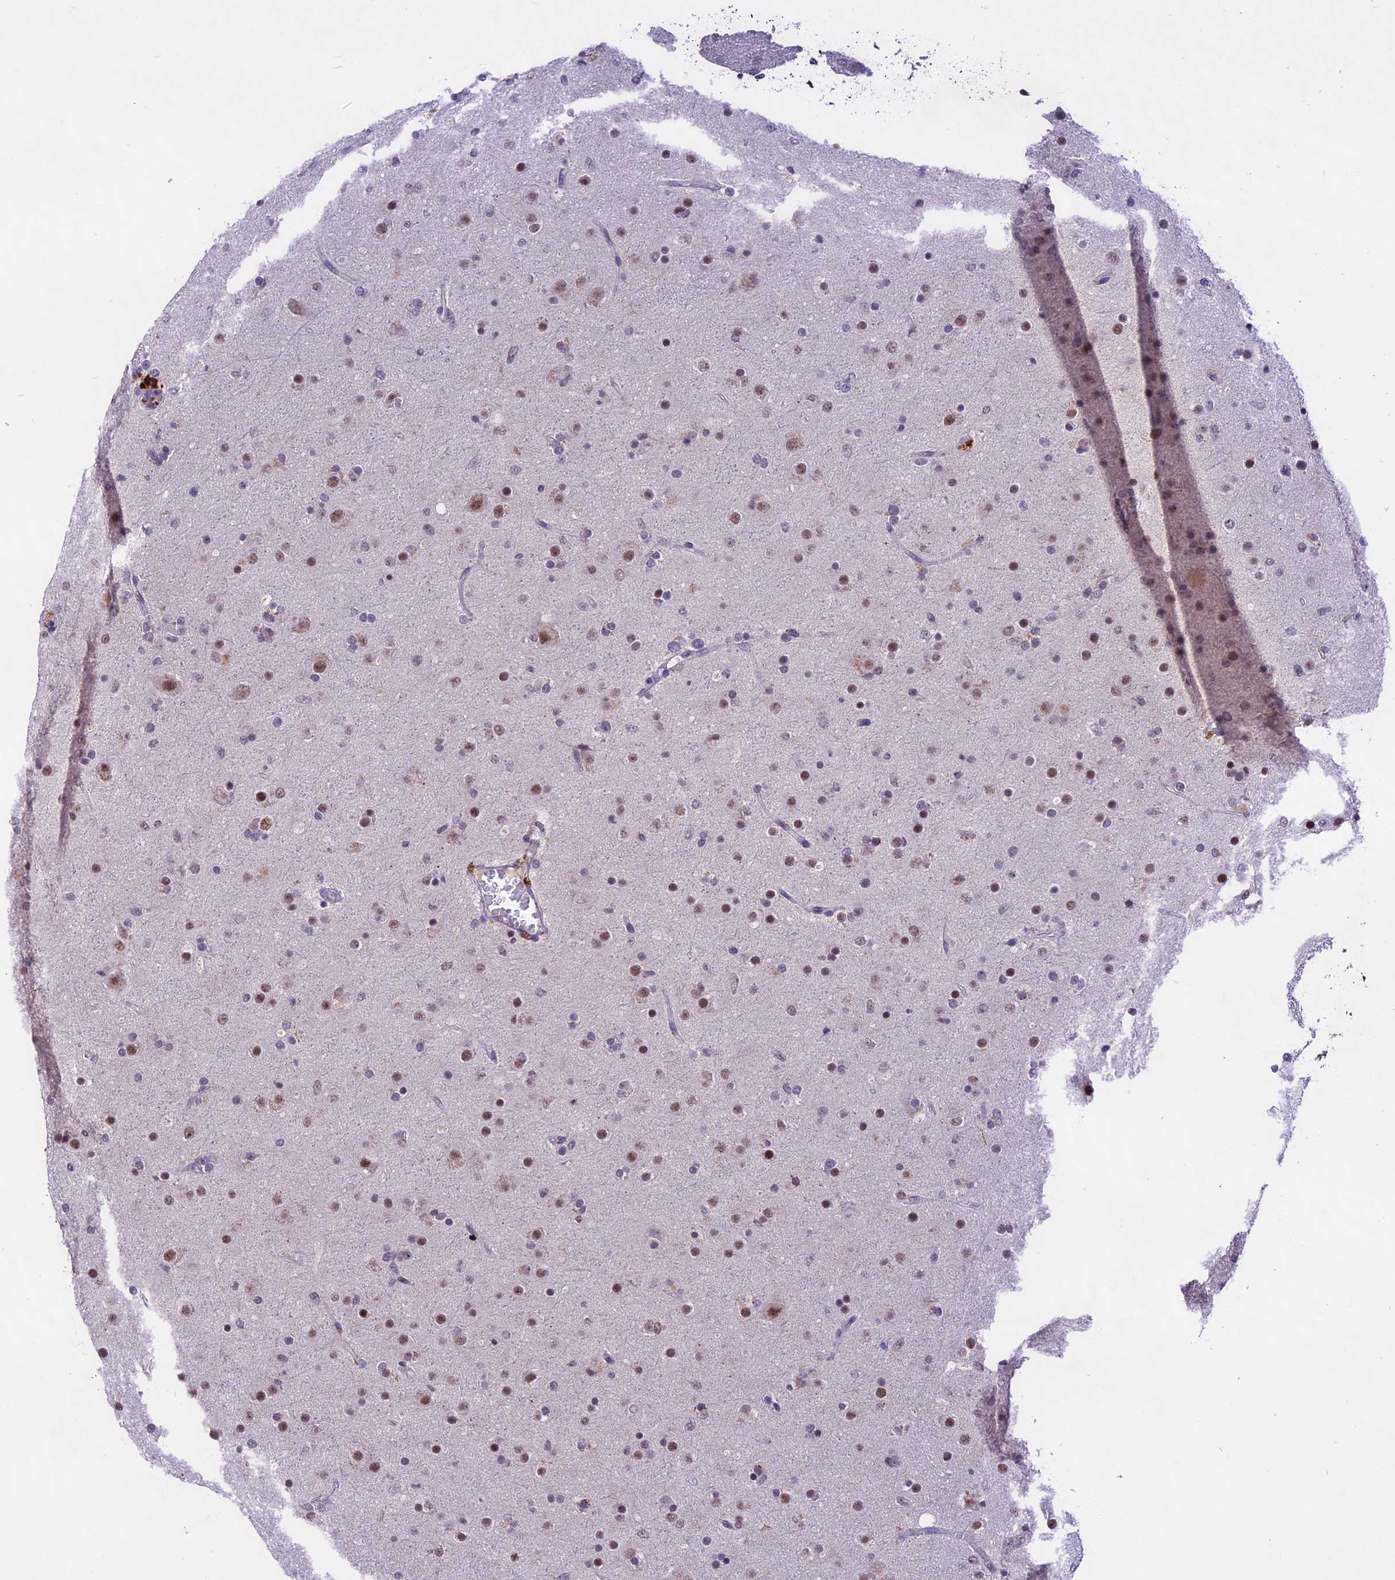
{"staining": {"intensity": "moderate", "quantity": "25%-75%", "location": "nuclear"}, "tissue": "glioma", "cell_type": "Tumor cells", "image_type": "cancer", "snomed": [{"axis": "morphology", "description": "Glioma, malignant, Low grade"}, {"axis": "topography", "description": "Brain"}], "caption": "Malignant low-grade glioma stained for a protein reveals moderate nuclear positivity in tumor cells.", "gene": "CARS2", "patient": {"sex": "male", "age": 65}}